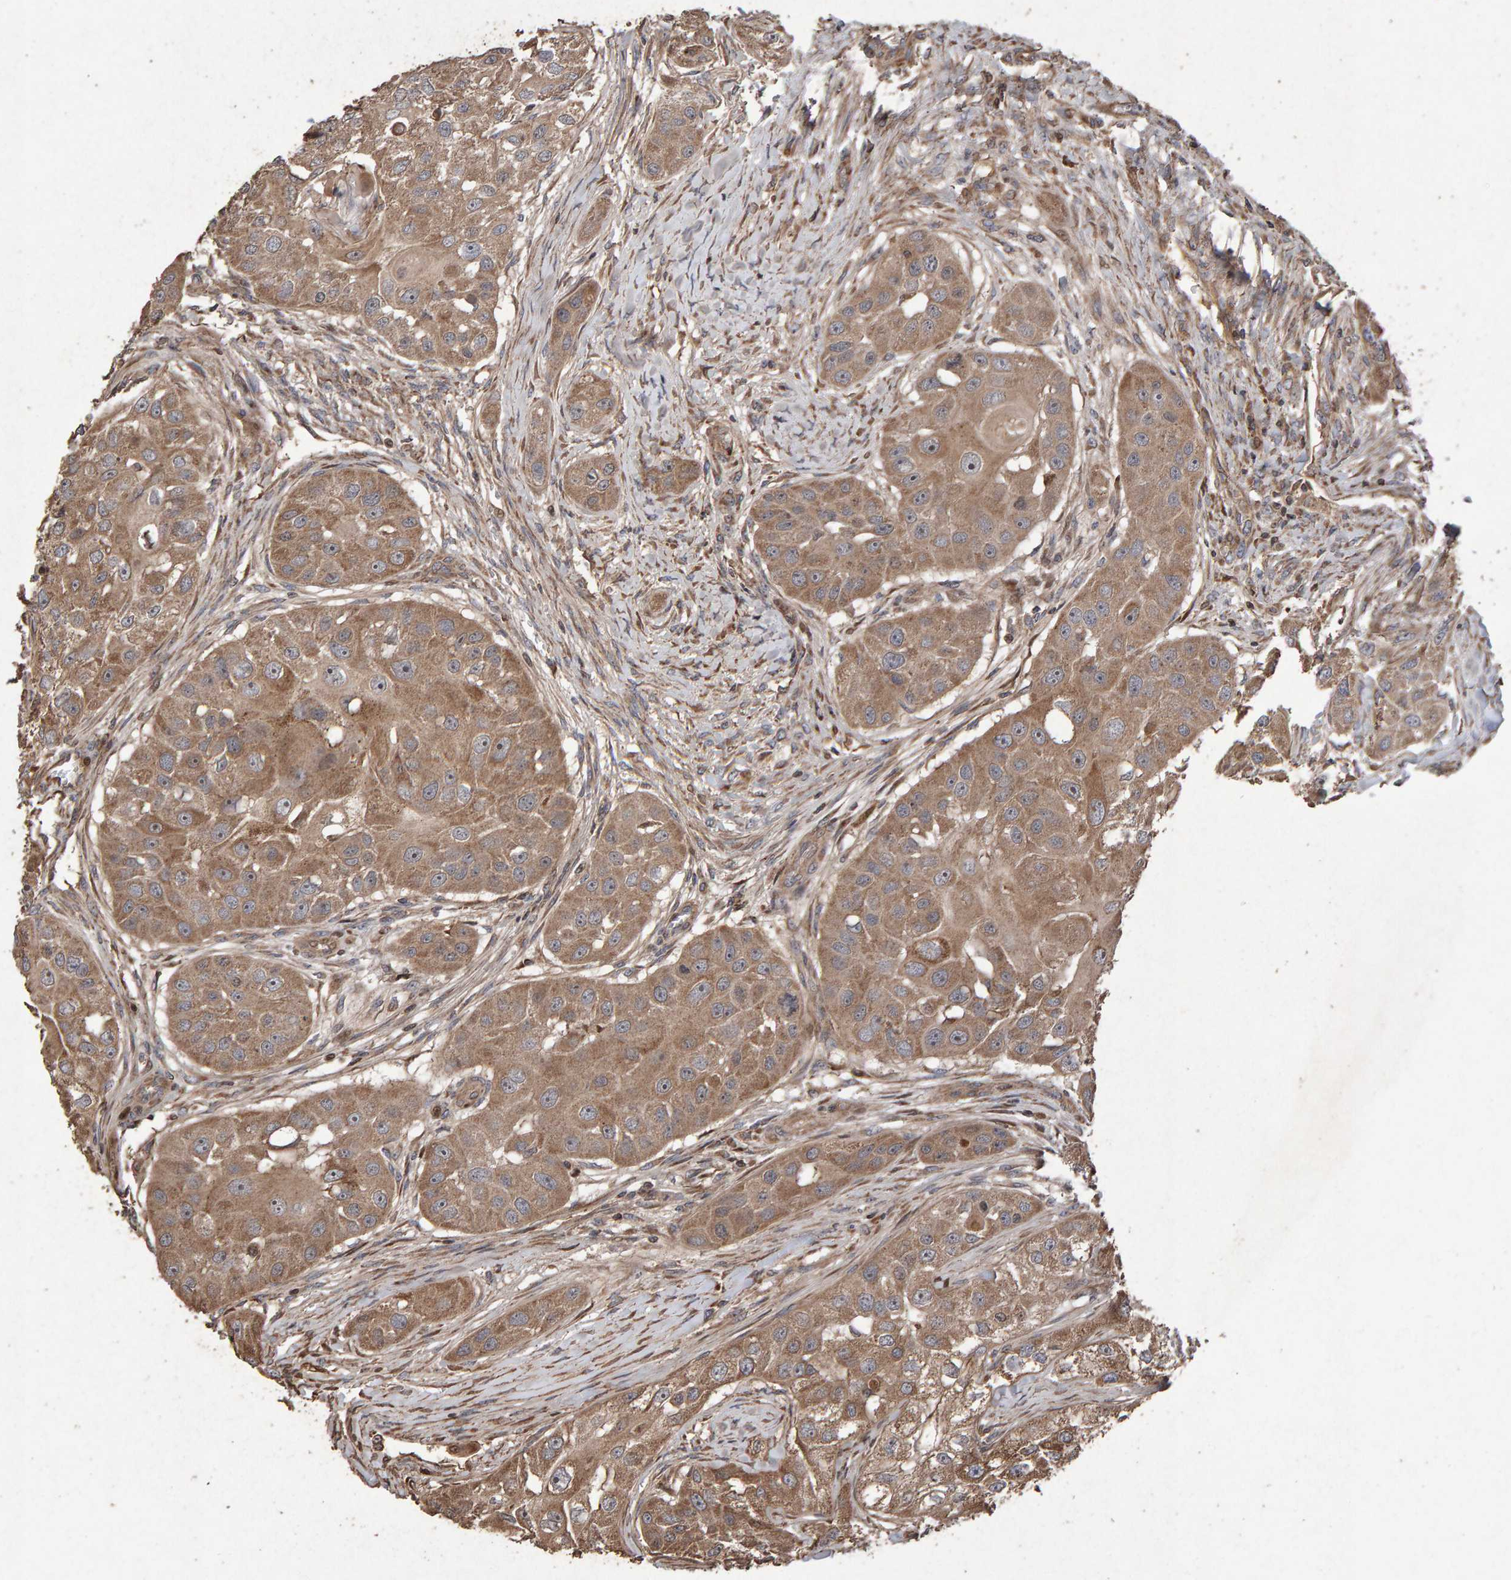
{"staining": {"intensity": "moderate", "quantity": ">75%", "location": "cytoplasmic/membranous"}, "tissue": "head and neck cancer", "cell_type": "Tumor cells", "image_type": "cancer", "snomed": [{"axis": "morphology", "description": "Normal tissue, NOS"}, {"axis": "morphology", "description": "Squamous cell carcinoma, NOS"}, {"axis": "topography", "description": "Skeletal muscle"}, {"axis": "topography", "description": "Head-Neck"}], "caption": "Head and neck cancer stained for a protein demonstrates moderate cytoplasmic/membranous positivity in tumor cells.", "gene": "OSBP2", "patient": {"sex": "male", "age": 51}}